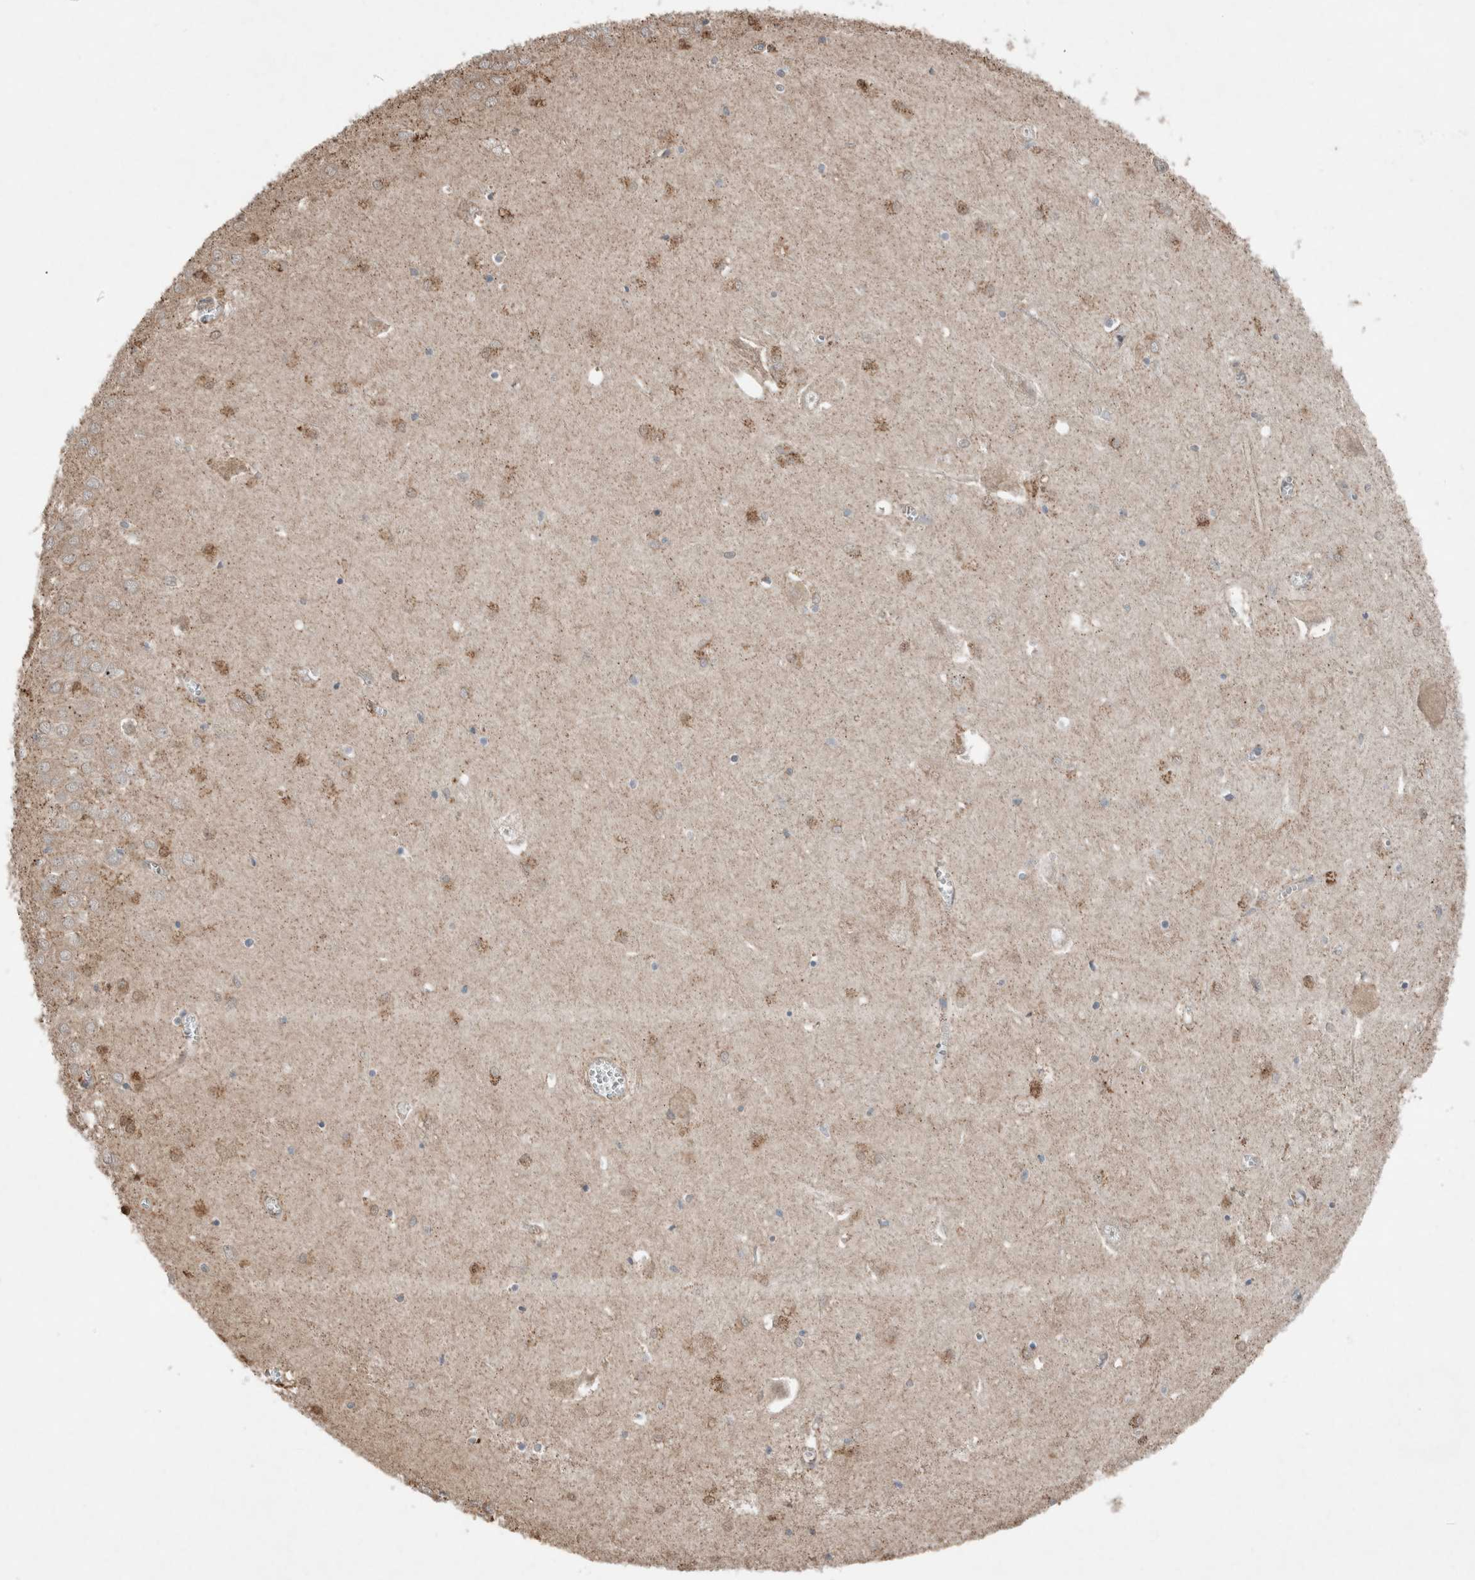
{"staining": {"intensity": "moderate", "quantity": "25%-75%", "location": "cytoplasmic/membranous"}, "tissue": "hippocampus", "cell_type": "Glial cells", "image_type": "normal", "snomed": [{"axis": "morphology", "description": "Normal tissue, NOS"}, {"axis": "topography", "description": "Hippocampus"}], "caption": "Immunohistochemistry photomicrograph of normal human hippocampus stained for a protein (brown), which reveals medium levels of moderate cytoplasmic/membranous expression in about 25%-75% of glial cells.", "gene": "KLK14", "patient": {"sex": "male", "age": 70}}